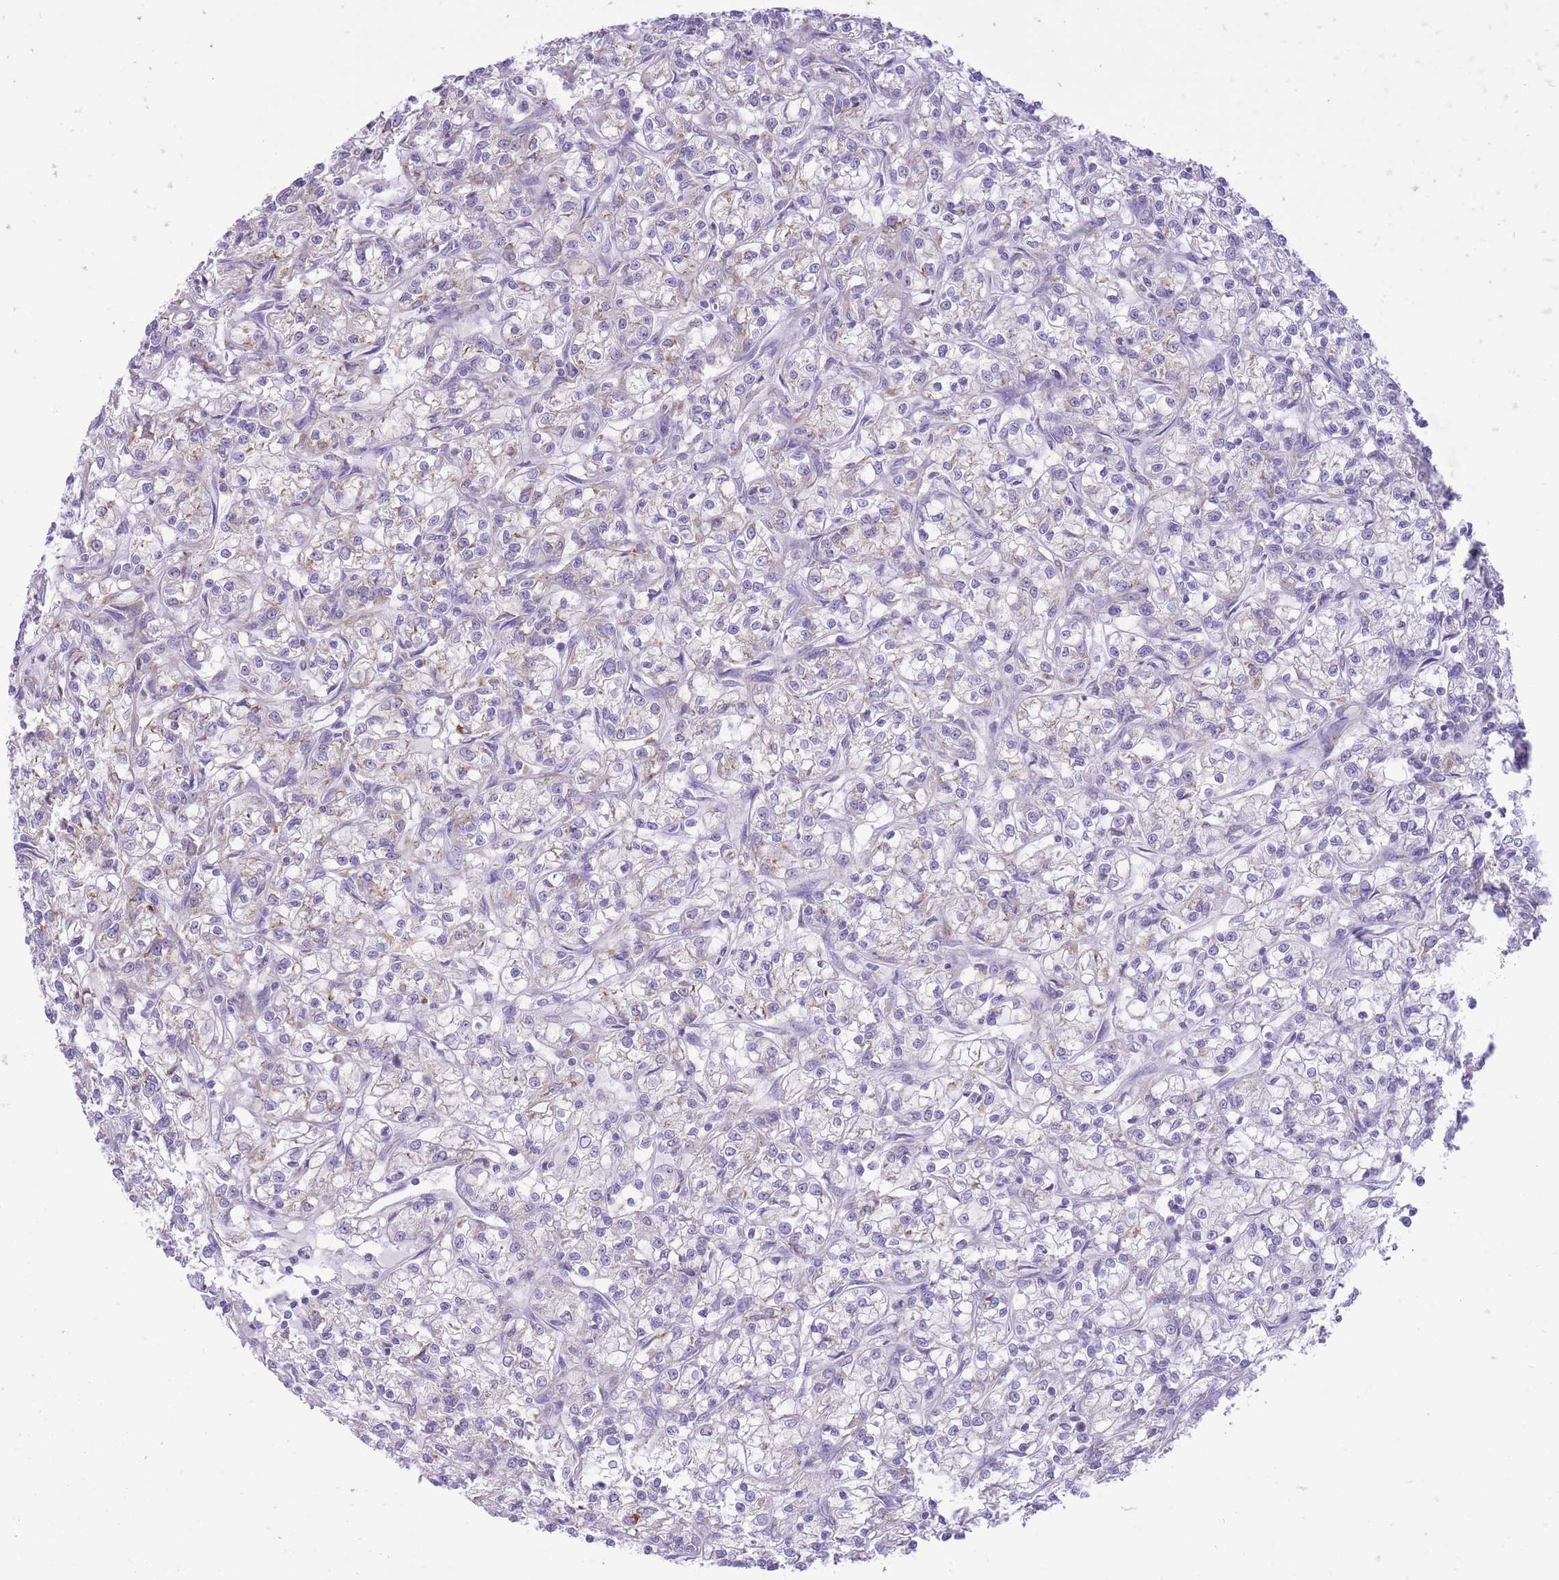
{"staining": {"intensity": "negative", "quantity": "none", "location": "none"}, "tissue": "renal cancer", "cell_type": "Tumor cells", "image_type": "cancer", "snomed": [{"axis": "morphology", "description": "Adenocarcinoma, NOS"}, {"axis": "topography", "description": "Kidney"}], "caption": "A high-resolution micrograph shows immunohistochemistry staining of renal adenocarcinoma, which reveals no significant staining in tumor cells.", "gene": "ZNF501", "patient": {"sex": "female", "age": 59}}